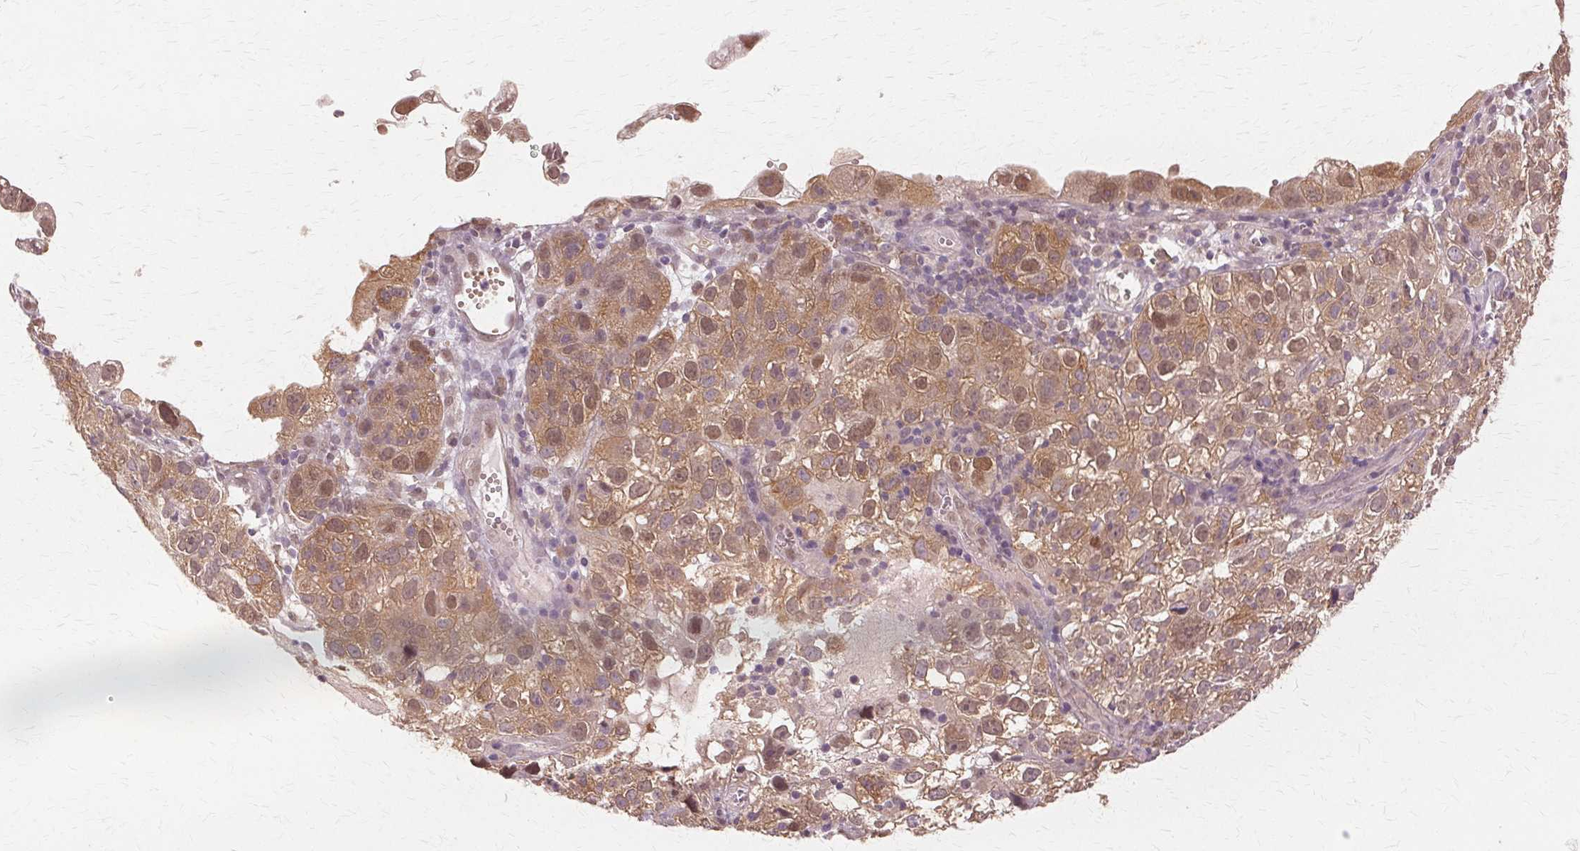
{"staining": {"intensity": "moderate", "quantity": ">75%", "location": "cytoplasmic/membranous,nuclear"}, "tissue": "cervical cancer", "cell_type": "Tumor cells", "image_type": "cancer", "snomed": [{"axis": "morphology", "description": "Squamous cell carcinoma, NOS"}, {"axis": "topography", "description": "Cervix"}], "caption": "Immunohistochemical staining of human cervical squamous cell carcinoma shows moderate cytoplasmic/membranous and nuclear protein staining in about >75% of tumor cells.", "gene": "PRMT5", "patient": {"sex": "female", "age": 55}}